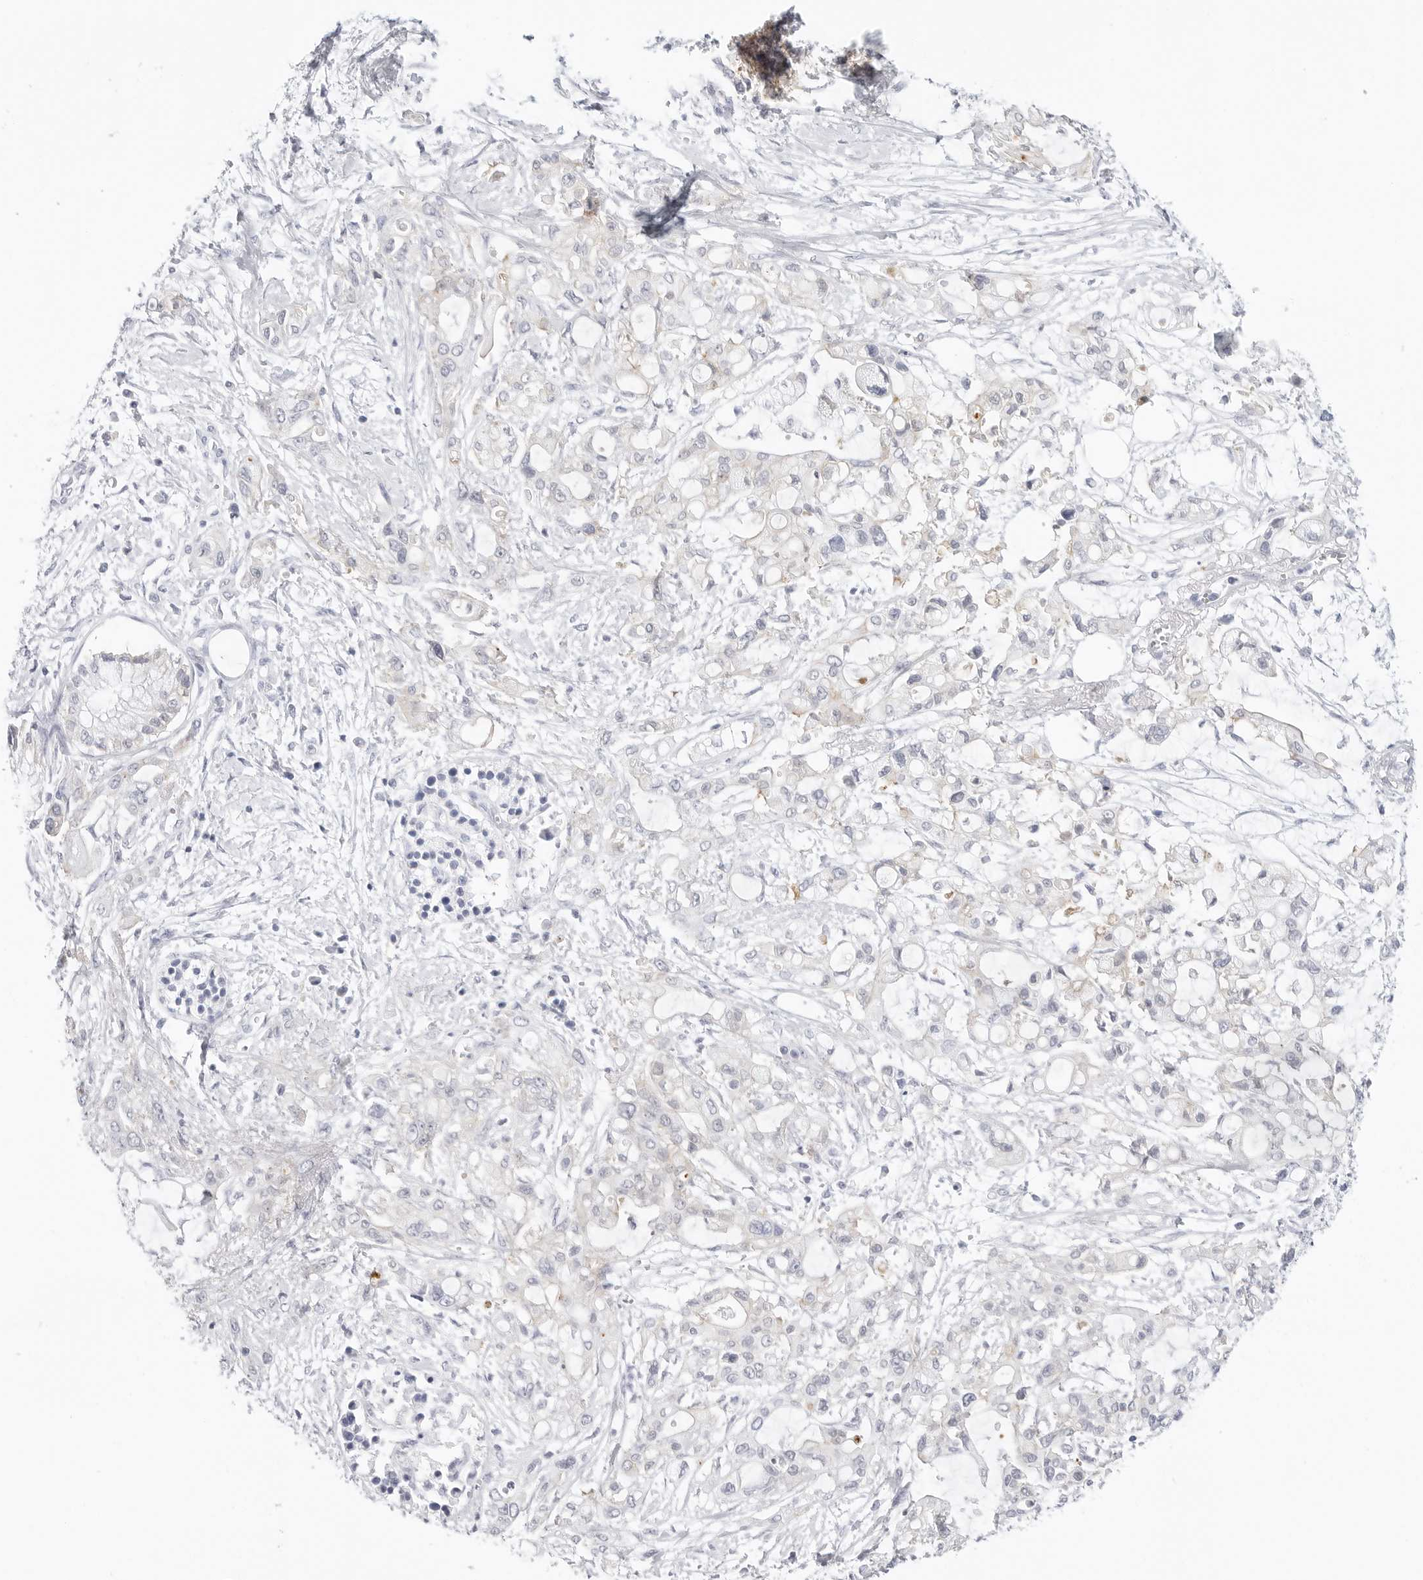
{"staining": {"intensity": "negative", "quantity": "none", "location": "none"}, "tissue": "pancreatic cancer", "cell_type": "Tumor cells", "image_type": "cancer", "snomed": [{"axis": "morphology", "description": "Adenocarcinoma, NOS"}, {"axis": "topography", "description": "Pancreas"}], "caption": "There is no significant positivity in tumor cells of pancreatic cancer (adenocarcinoma).", "gene": "SLC19A1", "patient": {"sex": "male", "age": 68}}